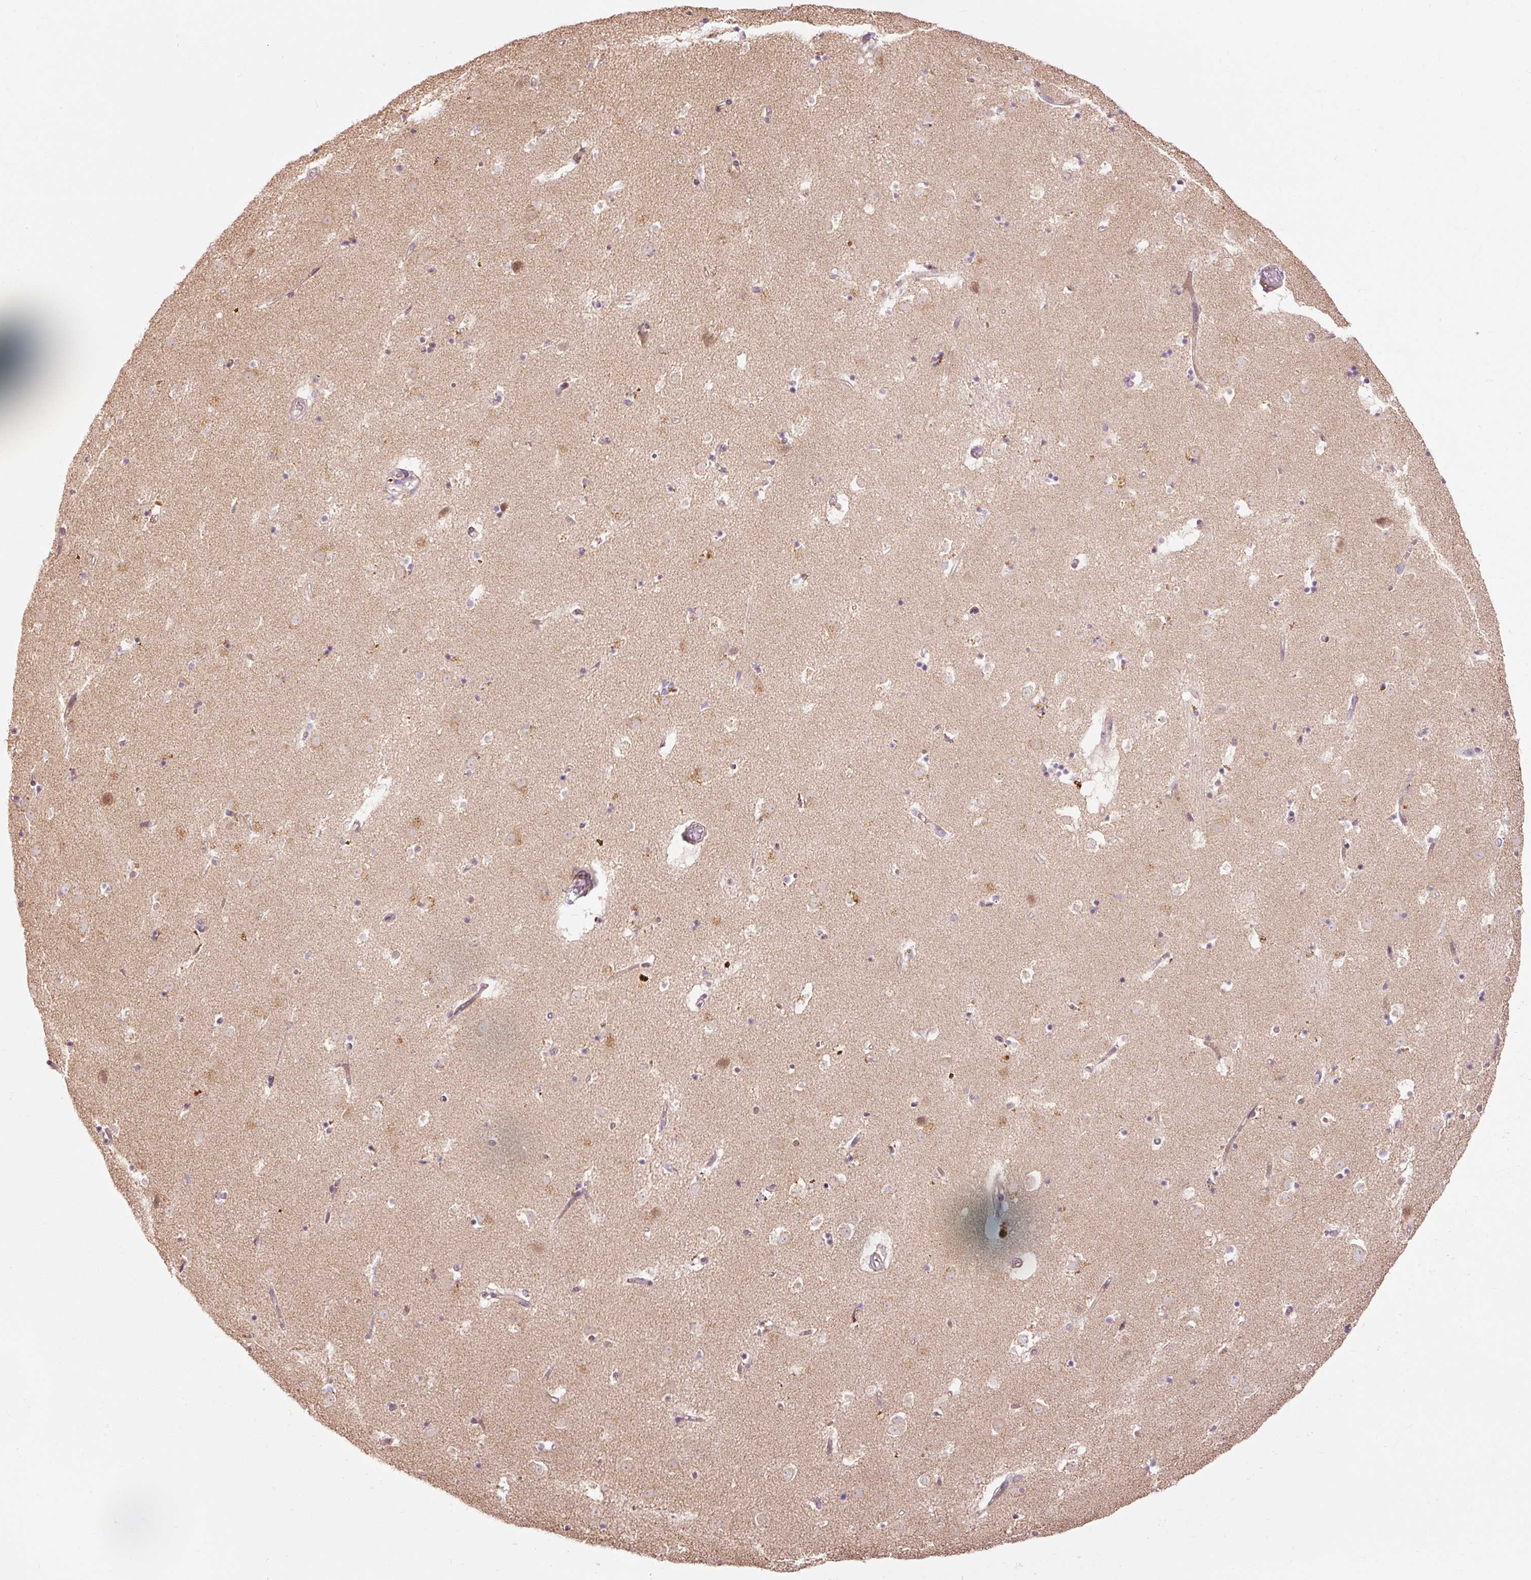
{"staining": {"intensity": "negative", "quantity": "none", "location": "none"}, "tissue": "caudate", "cell_type": "Glial cells", "image_type": "normal", "snomed": [{"axis": "morphology", "description": "Normal tissue, NOS"}, {"axis": "topography", "description": "Lateral ventricle wall"}], "caption": "Protein analysis of benign caudate shows no significant positivity in glial cells.", "gene": "PRDX5", "patient": {"sex": "male", "age": 58}}